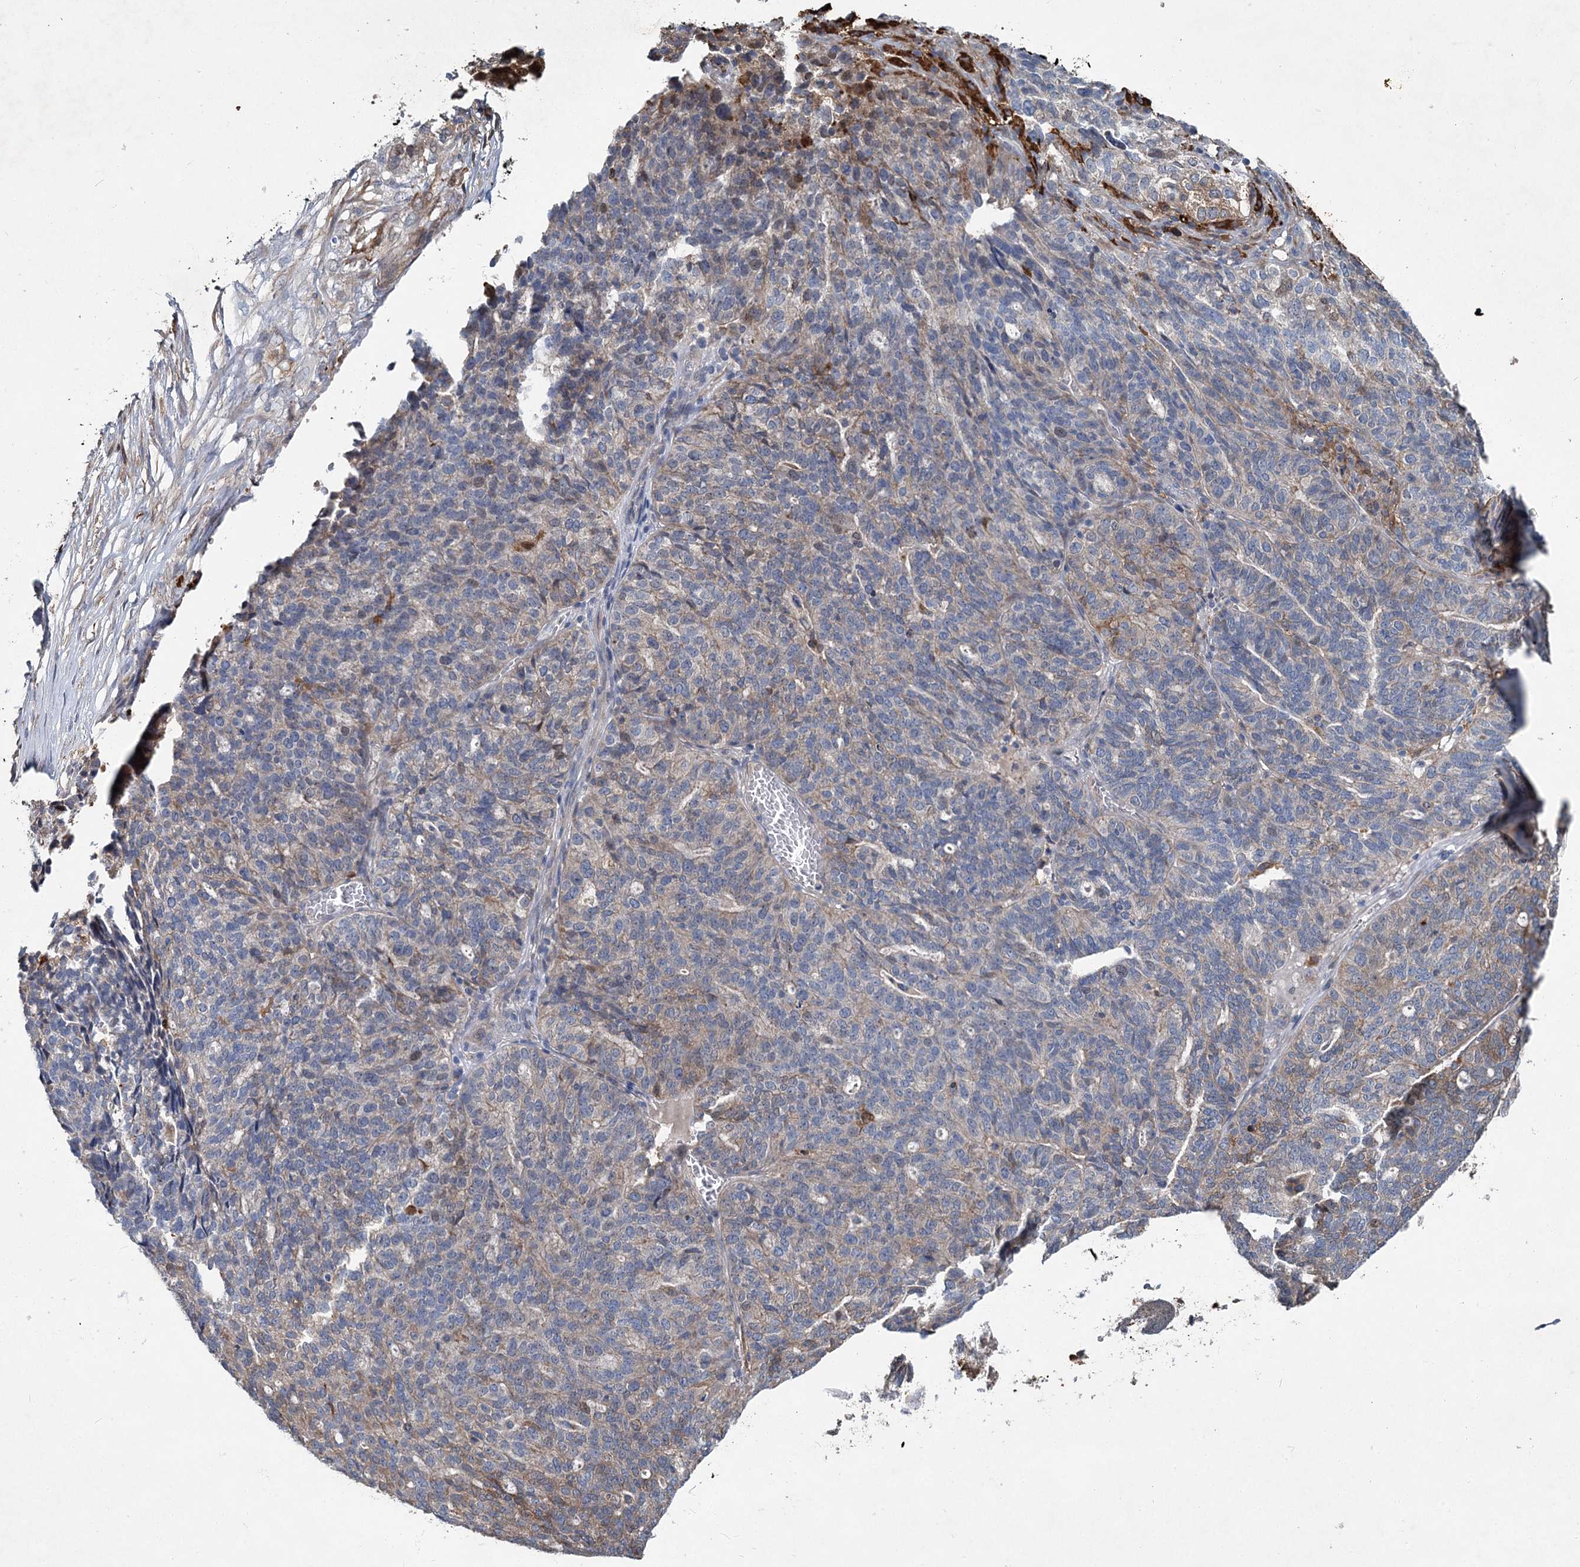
{"staining": {"intensity": "weak", "quantity": "<25%", "location": "cytoplasmic/membranous"}, "tissue": "ovarian cancer", "cell_type": "Tumor cells", "image_type": "cancer", "snomed": [{"axis": "morphology", "description": "Cystadenocarcinoma, serous, NOS"}, {"axis": "topography", "description": "Ovary"}], "caption": "Immunohistochemistry of ovarian cancer exhibits no positivity in tumor cells.", "gene": "SPOPL", "patient": {"sex": "female", "age": 59}}